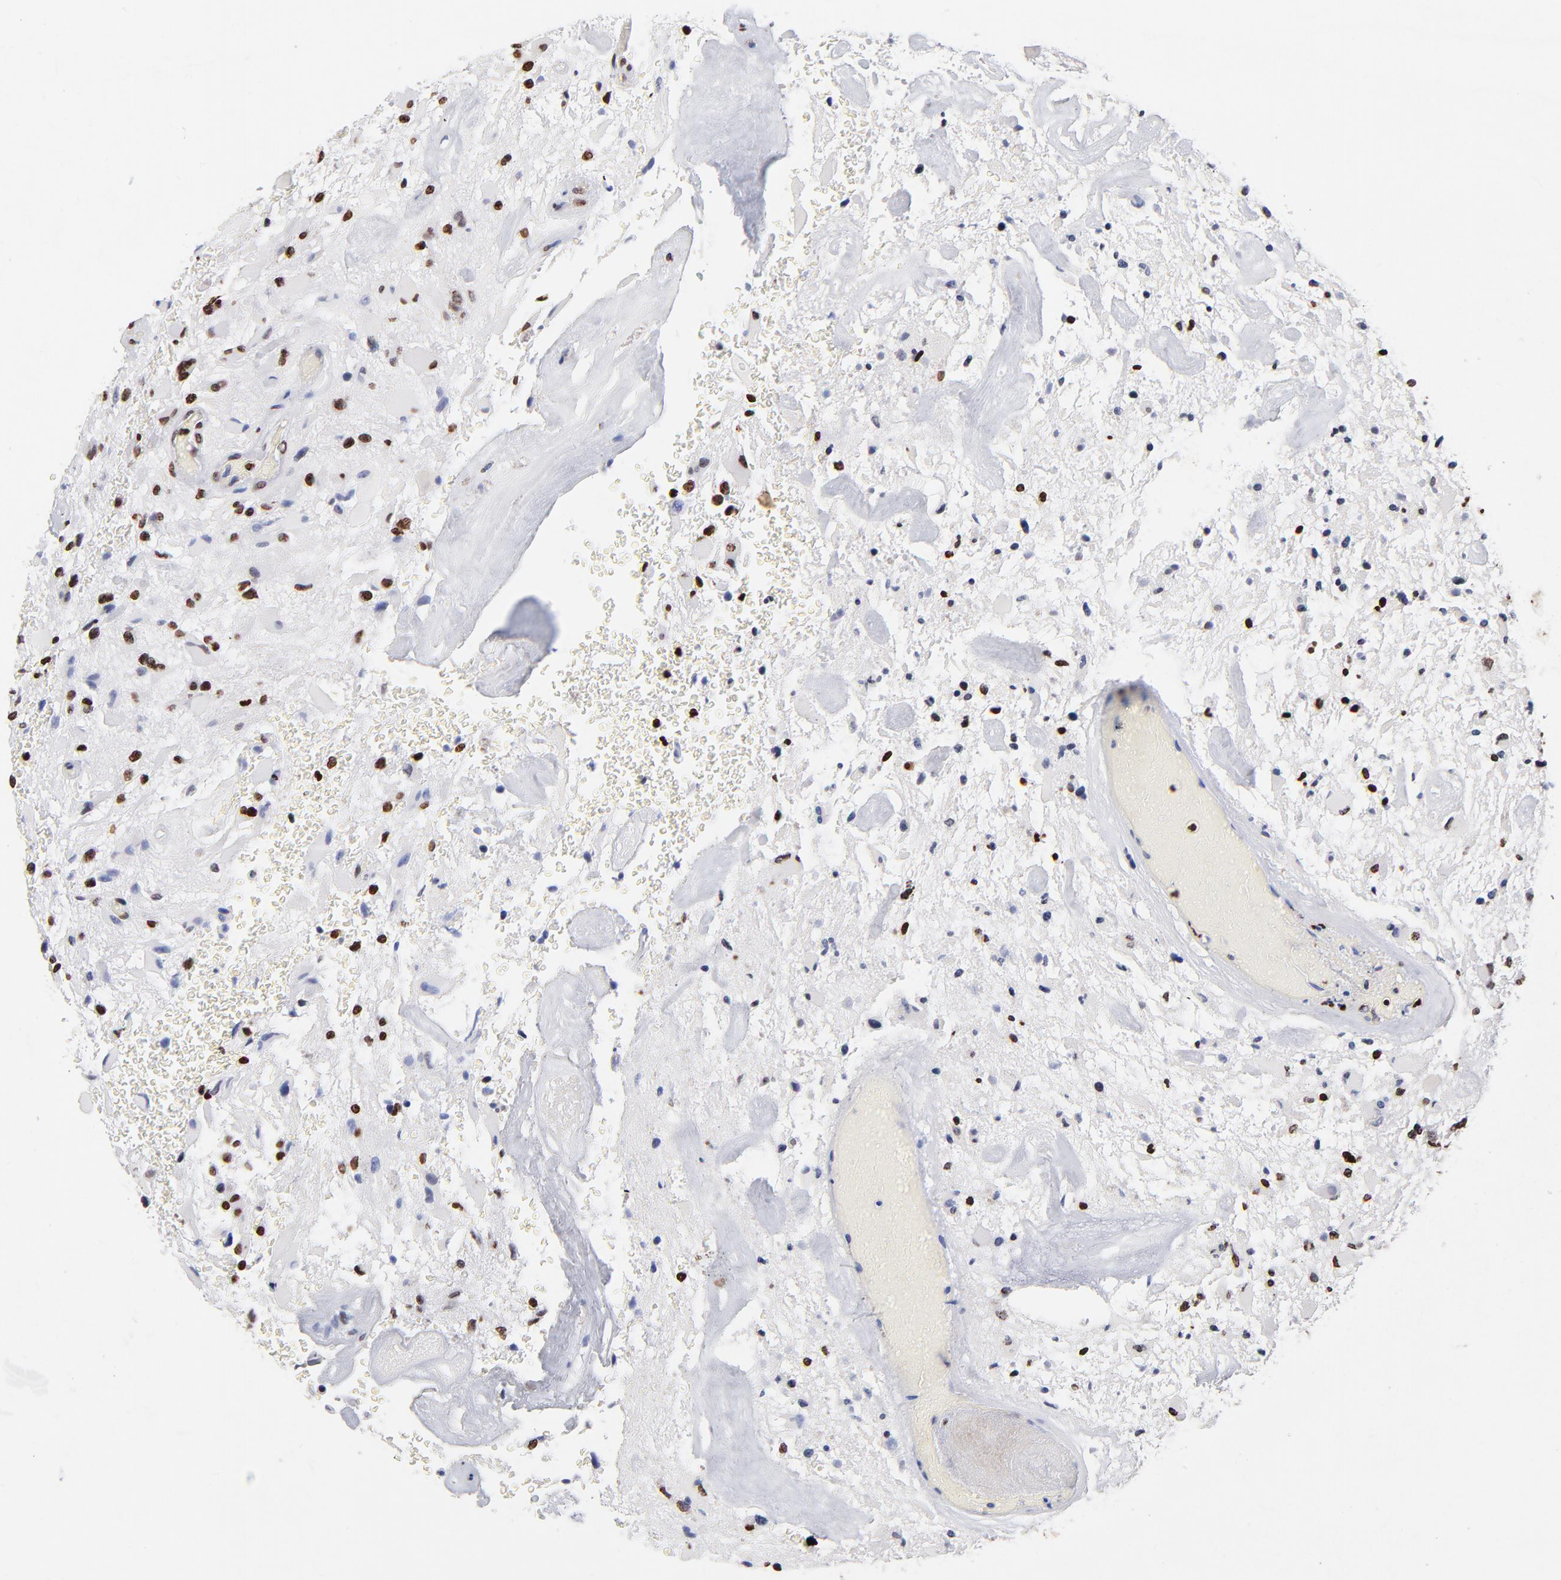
{"staining": {"intensity": "strong", "quantity": ">75%", "location": "nuclear"}, "tissue": "glioma", "cell_type": "Tumor cells", "image_type": "cancer", "snomed": [{"axis": "morphology", "description": "Glioma, malignant, High grade"}, {"axis": "topography", "description": "Brain"}], "caption": "About >75% of tumor cells in human high-grade glioma (malignant) reveal strong nuclear protein staining as visualized by brown immunohistochemical staining.", "gene": "FBH1", "patient": {"sex": "female", "age": 60}}